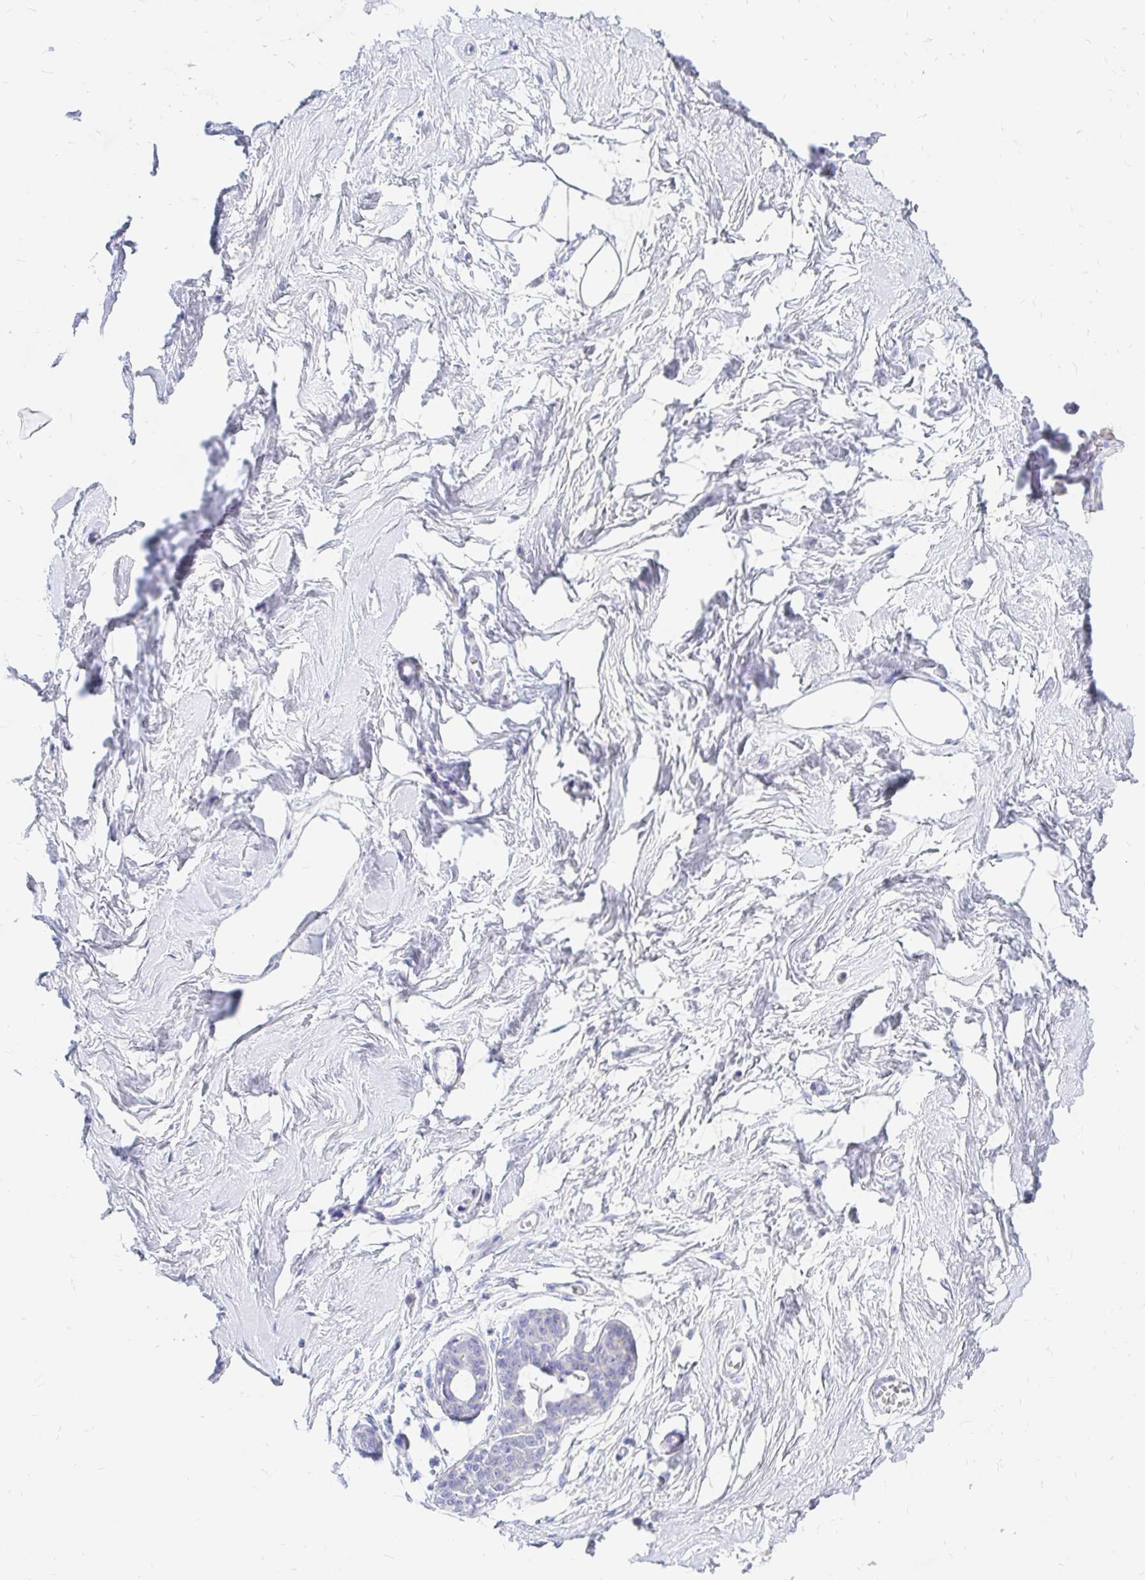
{"staining": {"intensity": "negative", "quantity": "none", "location": "none"}, "tissue": "breast", "cell_type": "Adipocytes", "image_type": "normal", "snomed": [{"axis": "morphology", "description": "Normal tissue, NOS"}, {"axis": "topography", "description": "Breast"}], "caption": "Protein analysis of normal breast reveals no significant positivity in adipocytes.", "gene": "NR2E1", "patient": {"sex": "female", "age": 45}}